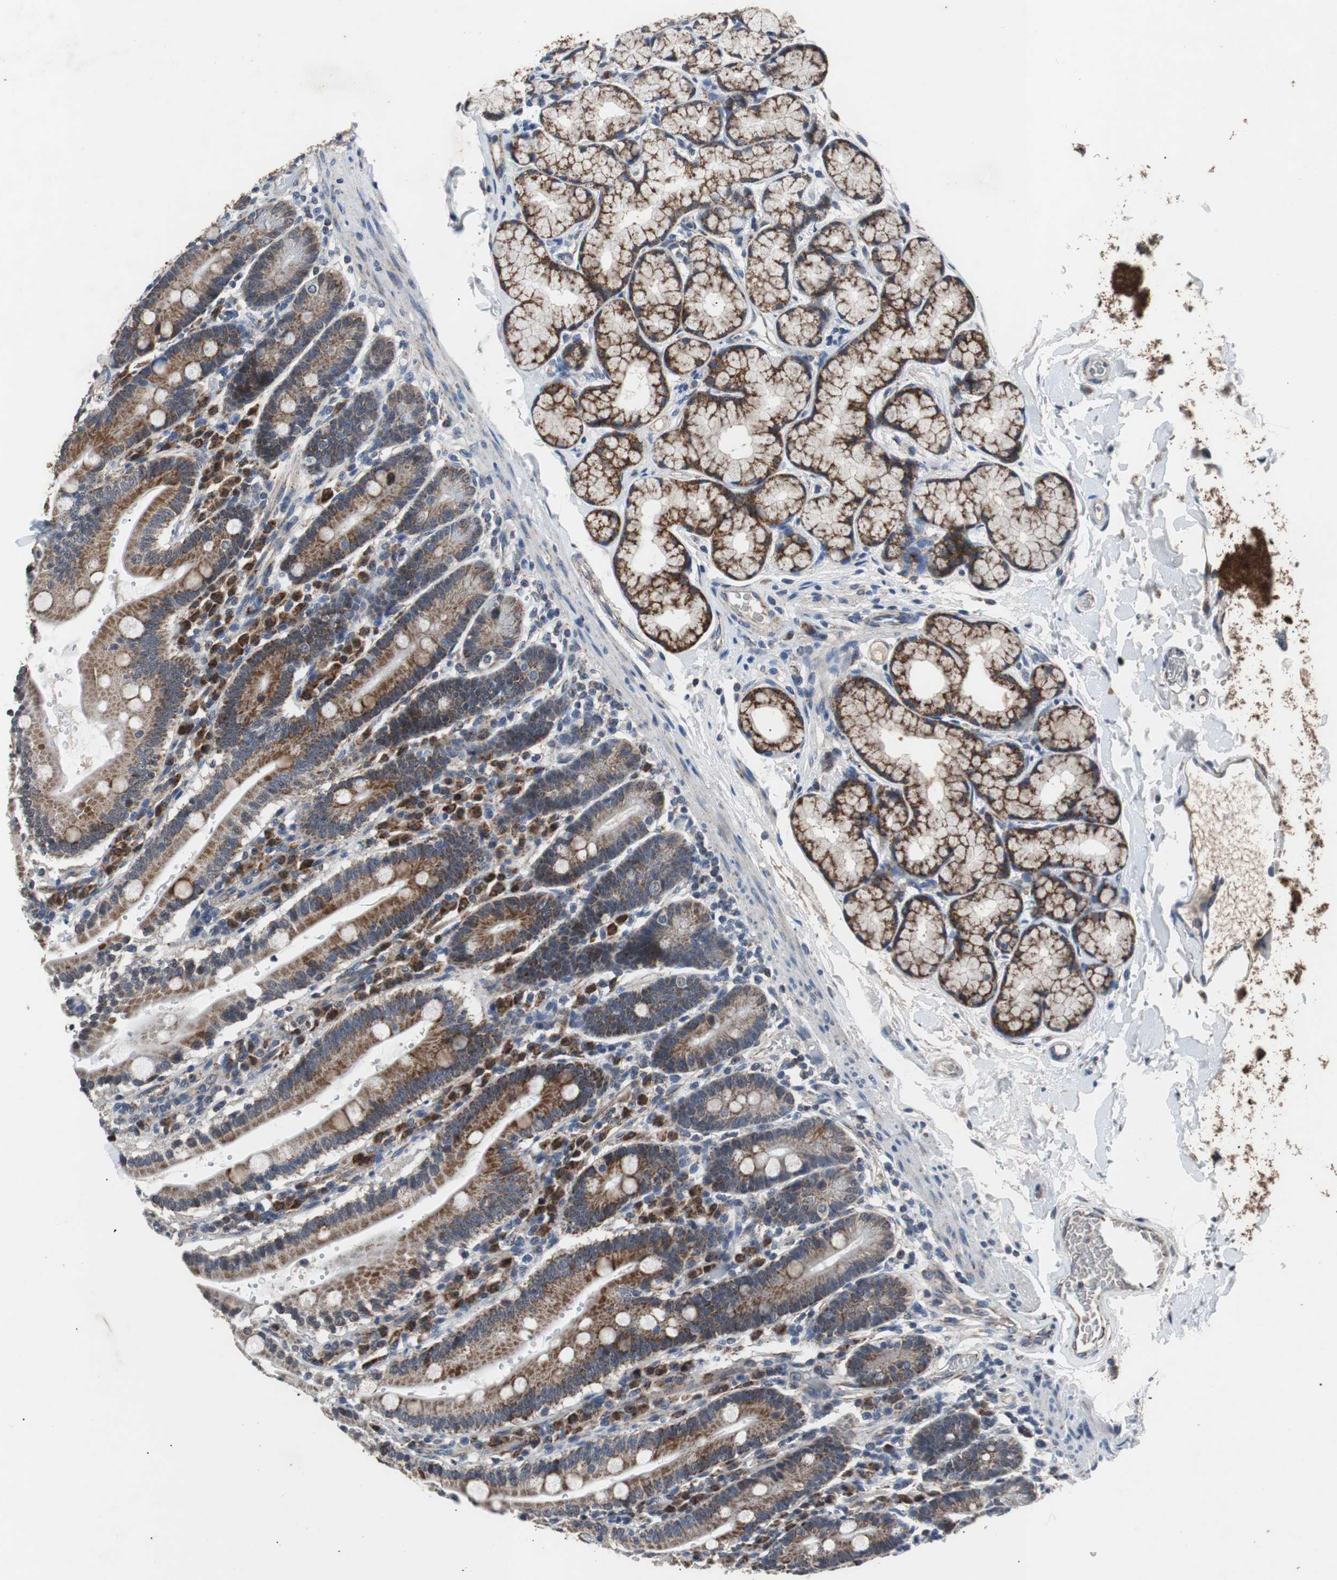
{"staining": {"intensity": "moderate", "quantity": ">75%", "location": "cytoplasmic/membranous"}, "tissue": "duodenum", "cell_type": "Glandular cells", "image_type": "normal", "snomed": [{"axis": "morphology", "description": "Normal tissue, NOS"}, {"axis": "topography", "description": "Small intestine, NOS"}], "caption": "Immunohistochemistry (IHC) (DAB) staining of normal human duodenum shows moderate cytoplasmic/membranous protein positivity in approximately >75% of glandular cells. Immunohistochemistry (IHC) stains the protein of interest in brown and the nuclei are stained blue.", "gene": "PITRM1", "patient": {"sex": "female", "age": 71}}